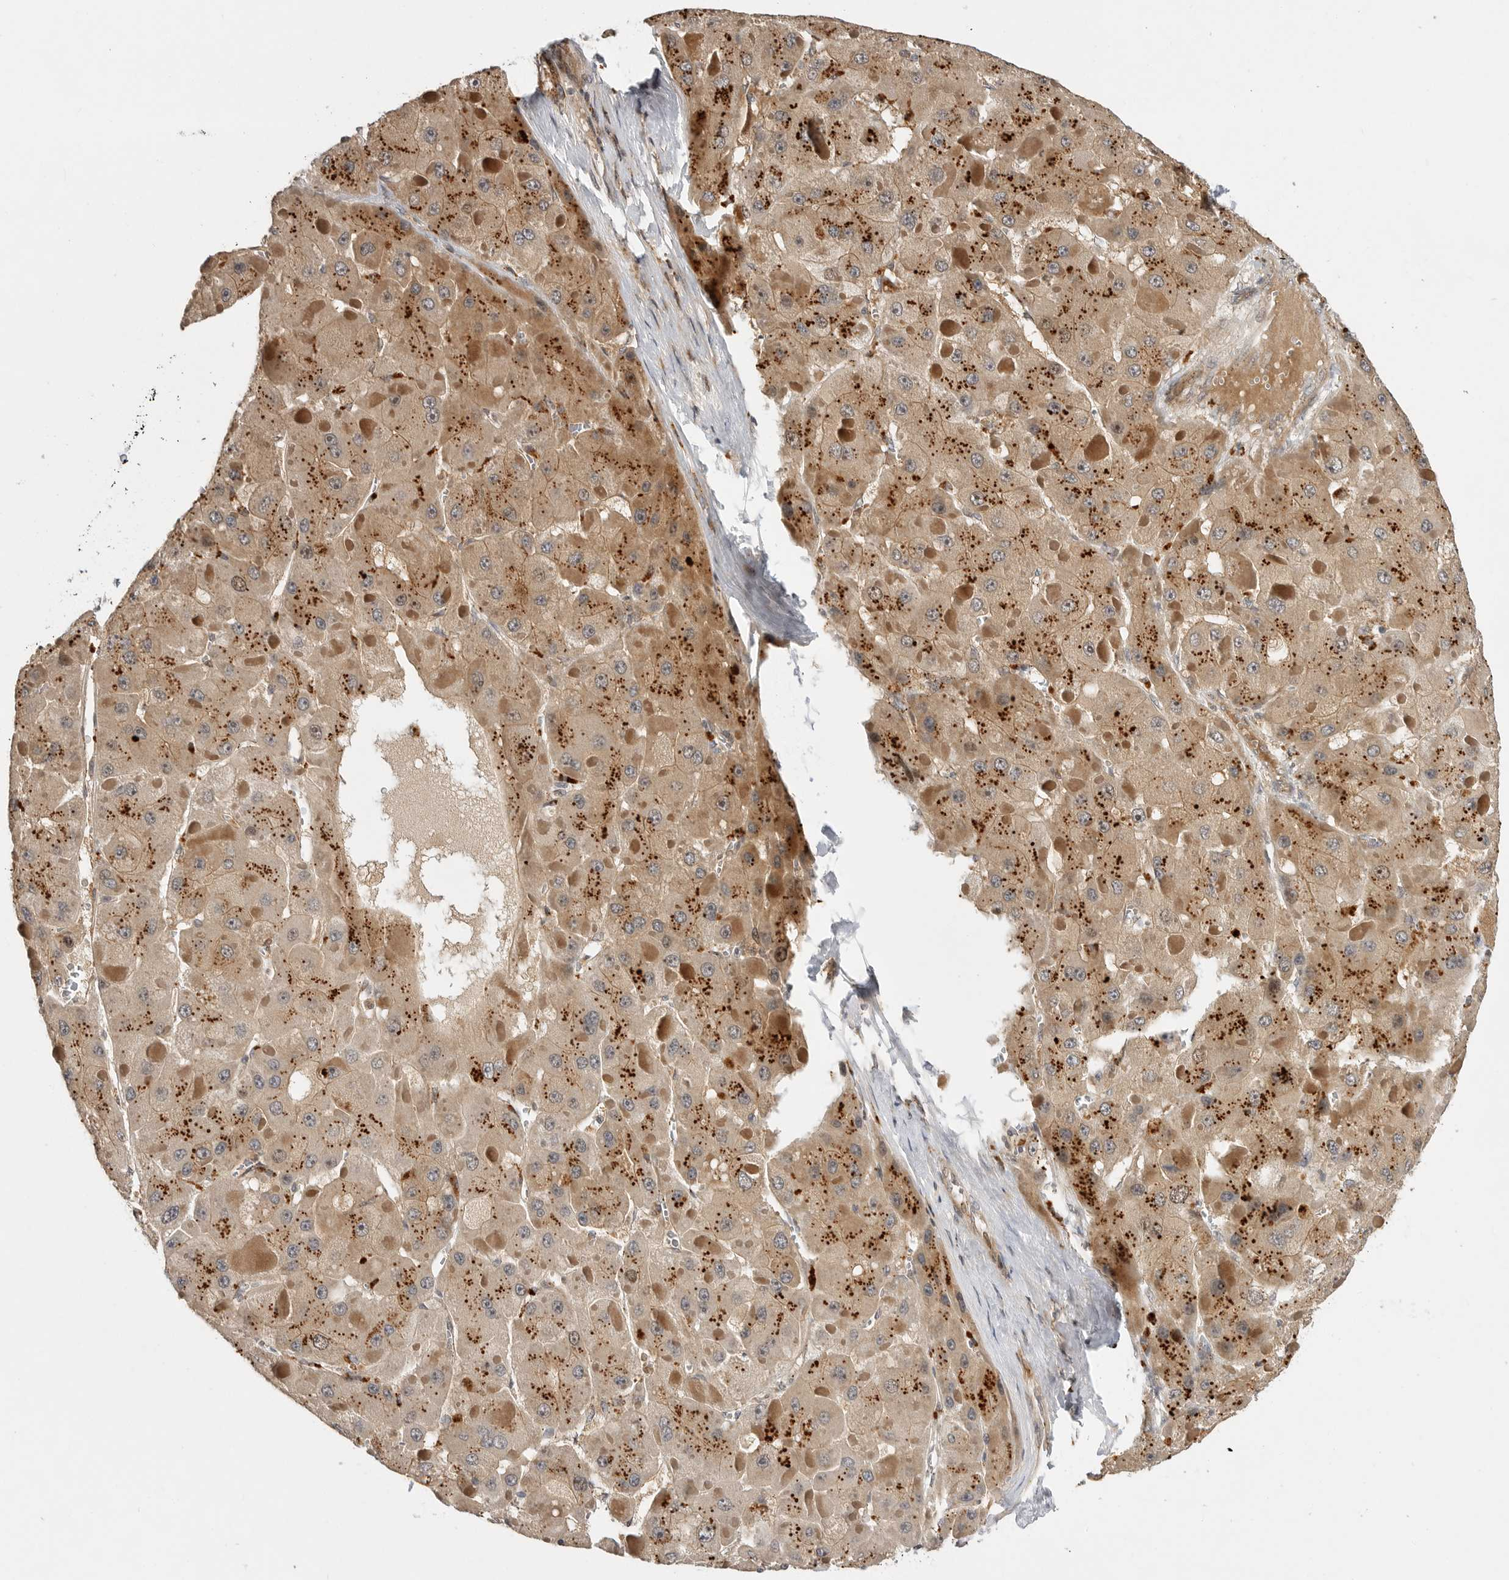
{"staining": {"intensity": "moderate", "quantity": ">75%", "location": "cytoplasmic/membranous"}, "tissue": "liver cancer", "cell_type": "Tumor cells", "image_type": "cancer", "snomed": [{"axis": "morphology", "description": "Carcinoma, Hepatocellular, NOS"}, {"axis": "topography", "description": "Liver"}], "caption": "Protein staining demonstrates moderate cytoplasmic/membranous staining in approximately >75% of tumor cells in hepatocellular carcinoma (liver). Immunohistochemistry stains the protein in brown and the nuclei are stained blue.", "gene": "CSNK1G3", "patient": {"sex": "female", "age": 73}}